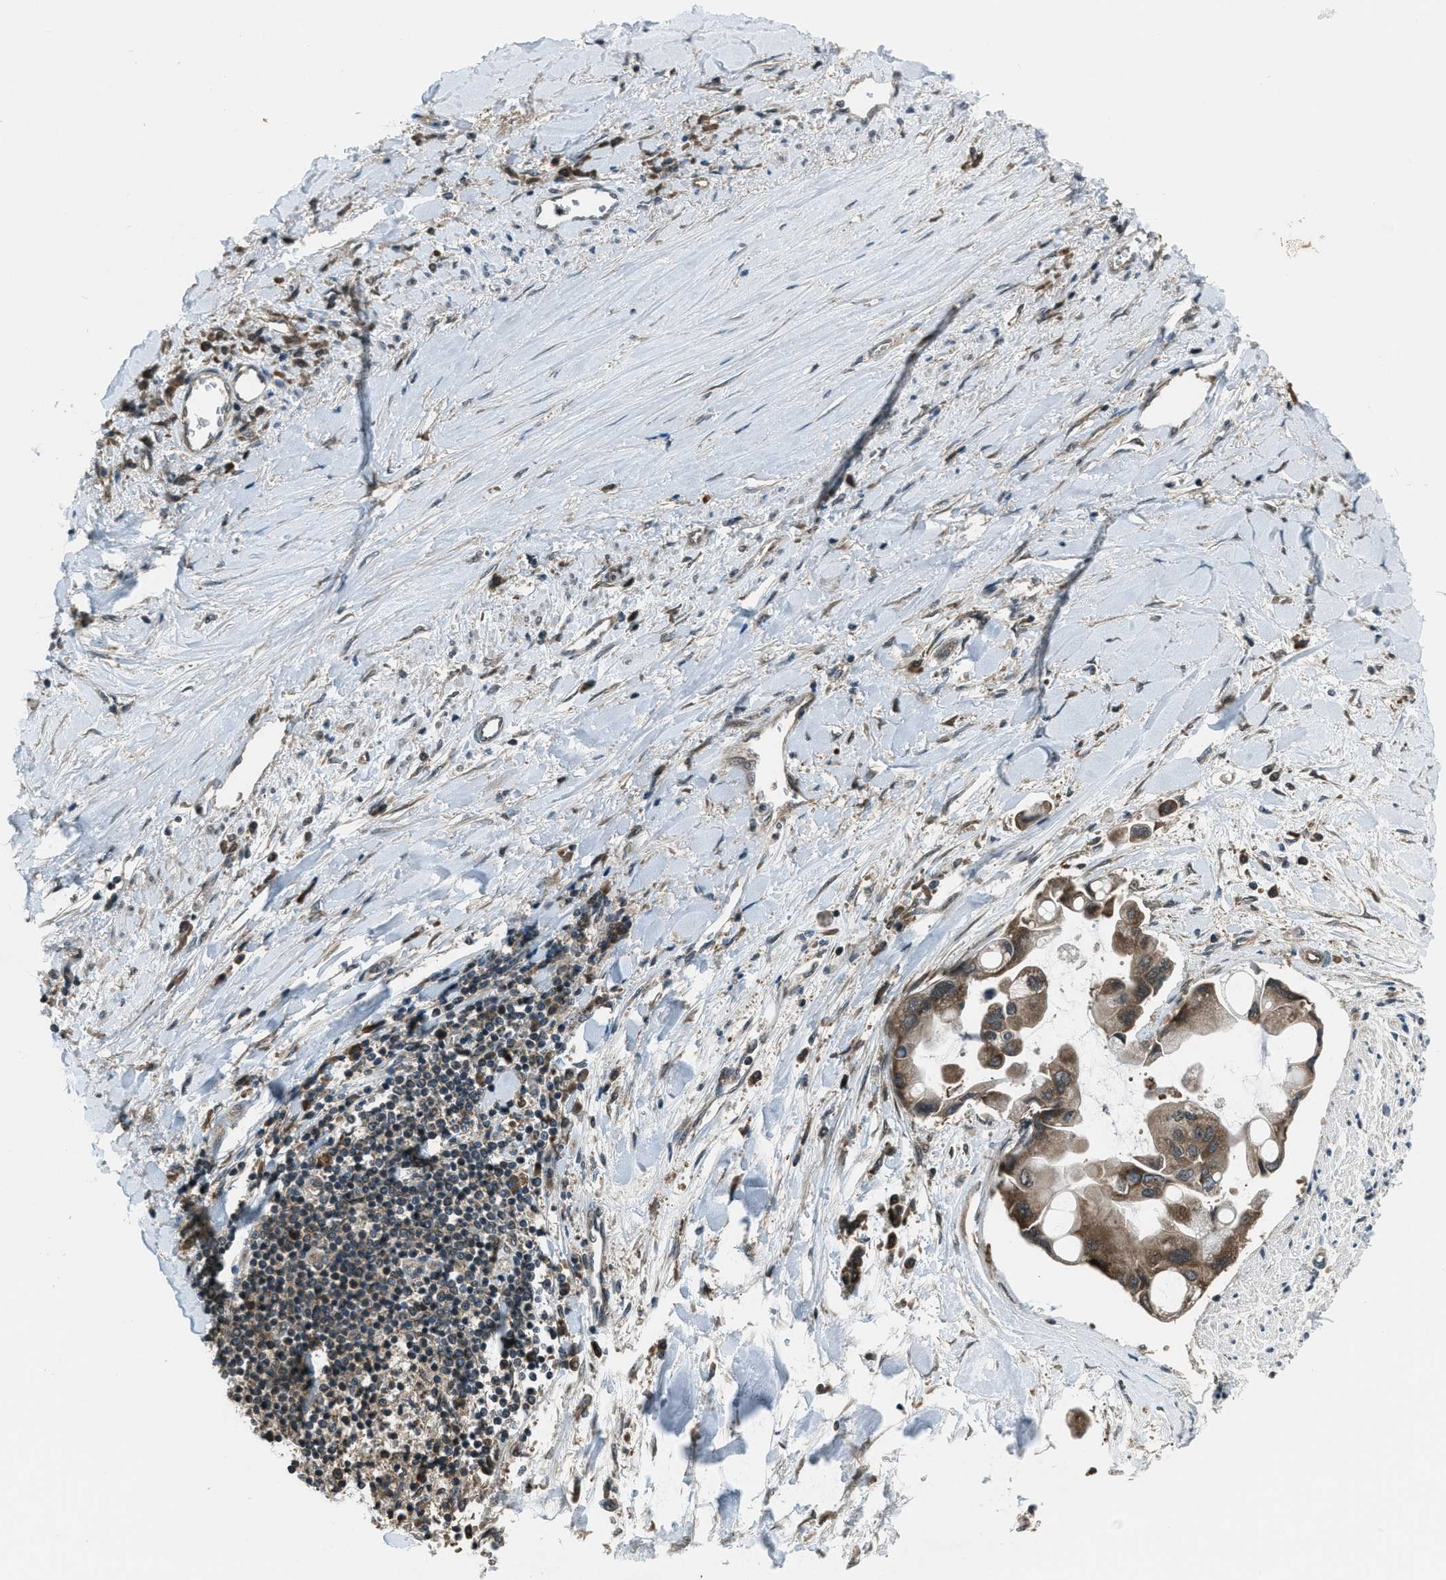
{"staining": {"intensity": "moderate", "quantity": ">75%", "location": "cytoplasmic/membranous"}, "tissue": "liver cancer", "cell_type": "Tumor cells", "image_type": "cancer", "snomed": [{"axis": "morphology", "description": "Cholangiocarcinoma"}, {"axis": "topography", "description": "Liver"}], "caption": "The micrograph shows a brown stain indicating the presence of a protein in the cytoplasmic/membranous of tumor cells in liver cholangiocarcinoma.", "gene": "ASAP2", "patient": {"sex": "male", "age": 50}}